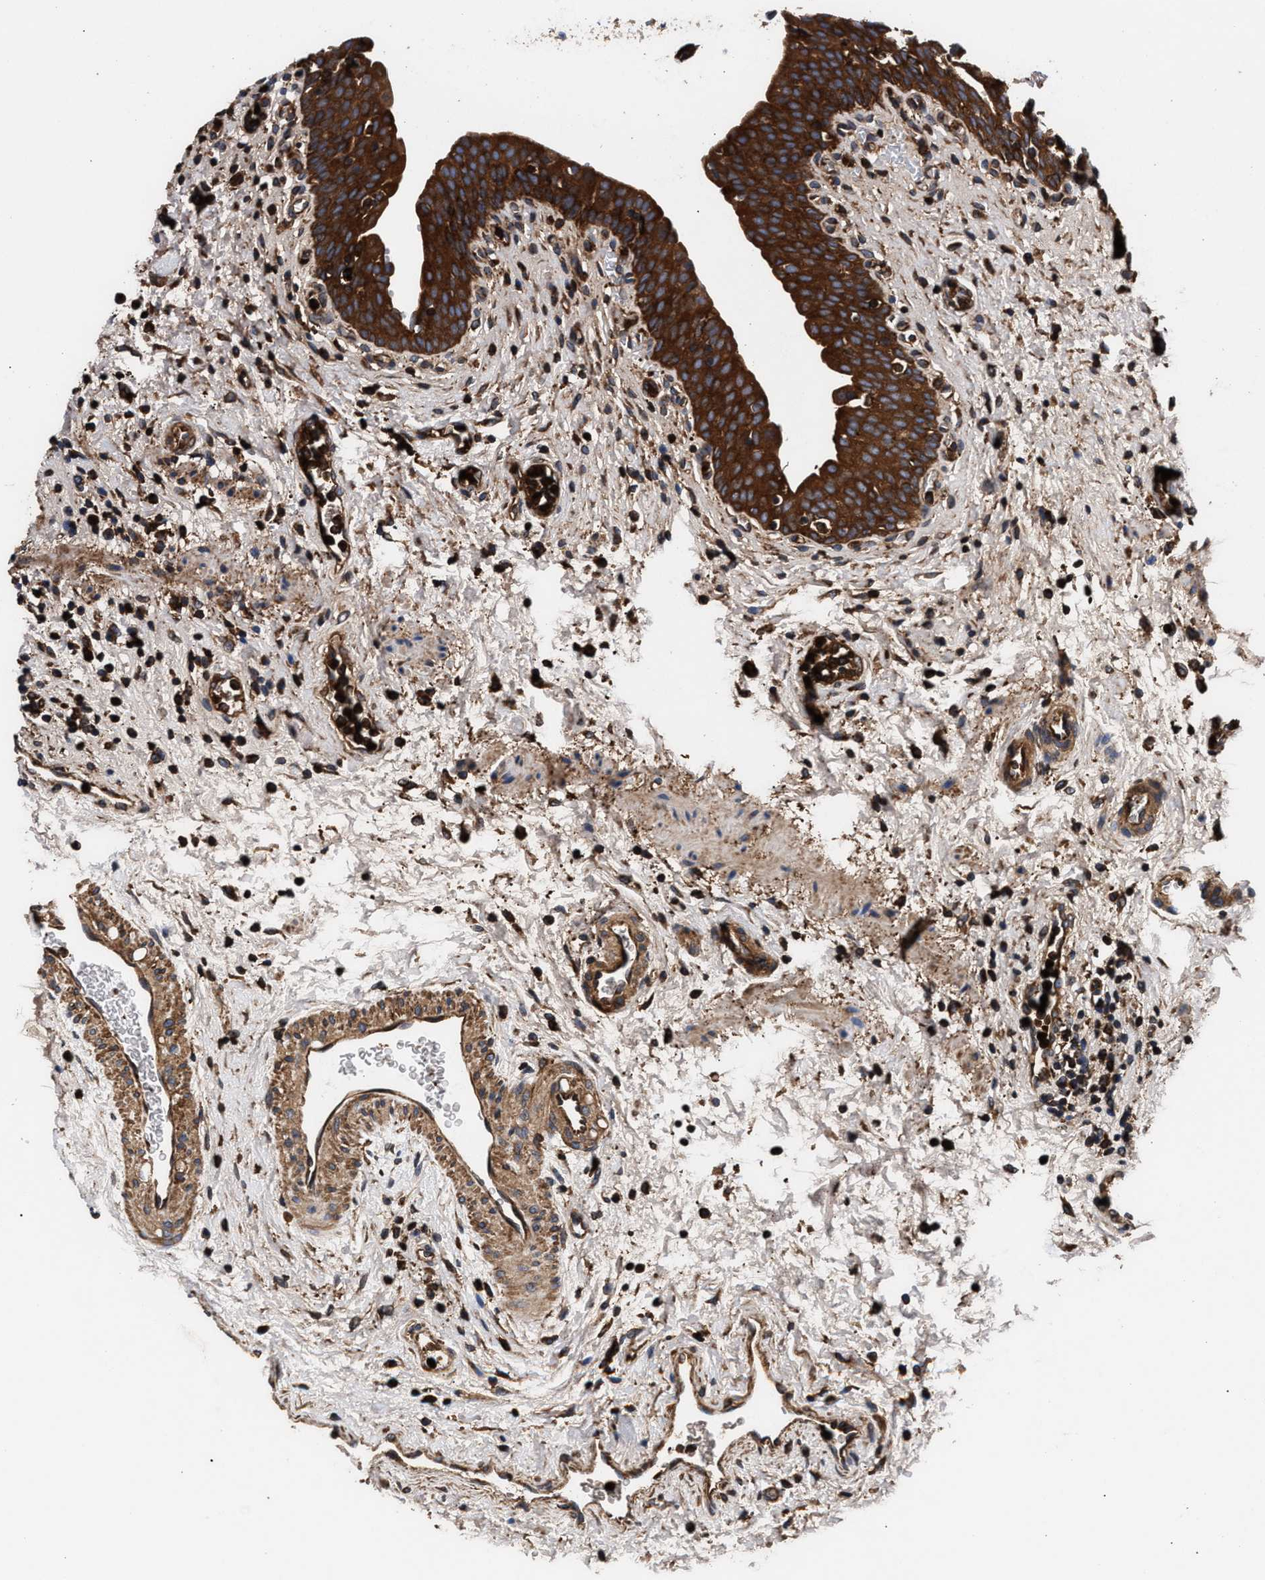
{"staining": {"intensity": "strong", "quantity": ">75%", "location": "cytoplasmic/membranous"}, "tissue": "urinary bladder", "cell_type": "Urothelial cells", "image_type": "normal", "snomed": [{"axis": "morphology", "description": "Normal tissue, NOS"}, {"axis": "topography", "description": "Urinary bladder"}], "caption": "Immunohistochemical staining of benign human urinary bladder displays strong cytoplasmic/membranous protein expression in approximately >75% of urothelial cells. The protein of interest is stained brown, and the nuclei are stained in blue (DAB (3,3'-diaminobenzidine) IHC with brightfield microscopy, high magnification).", "gene": "ENSG00000286112", "patient": {"sex": "male", "age": 37}}